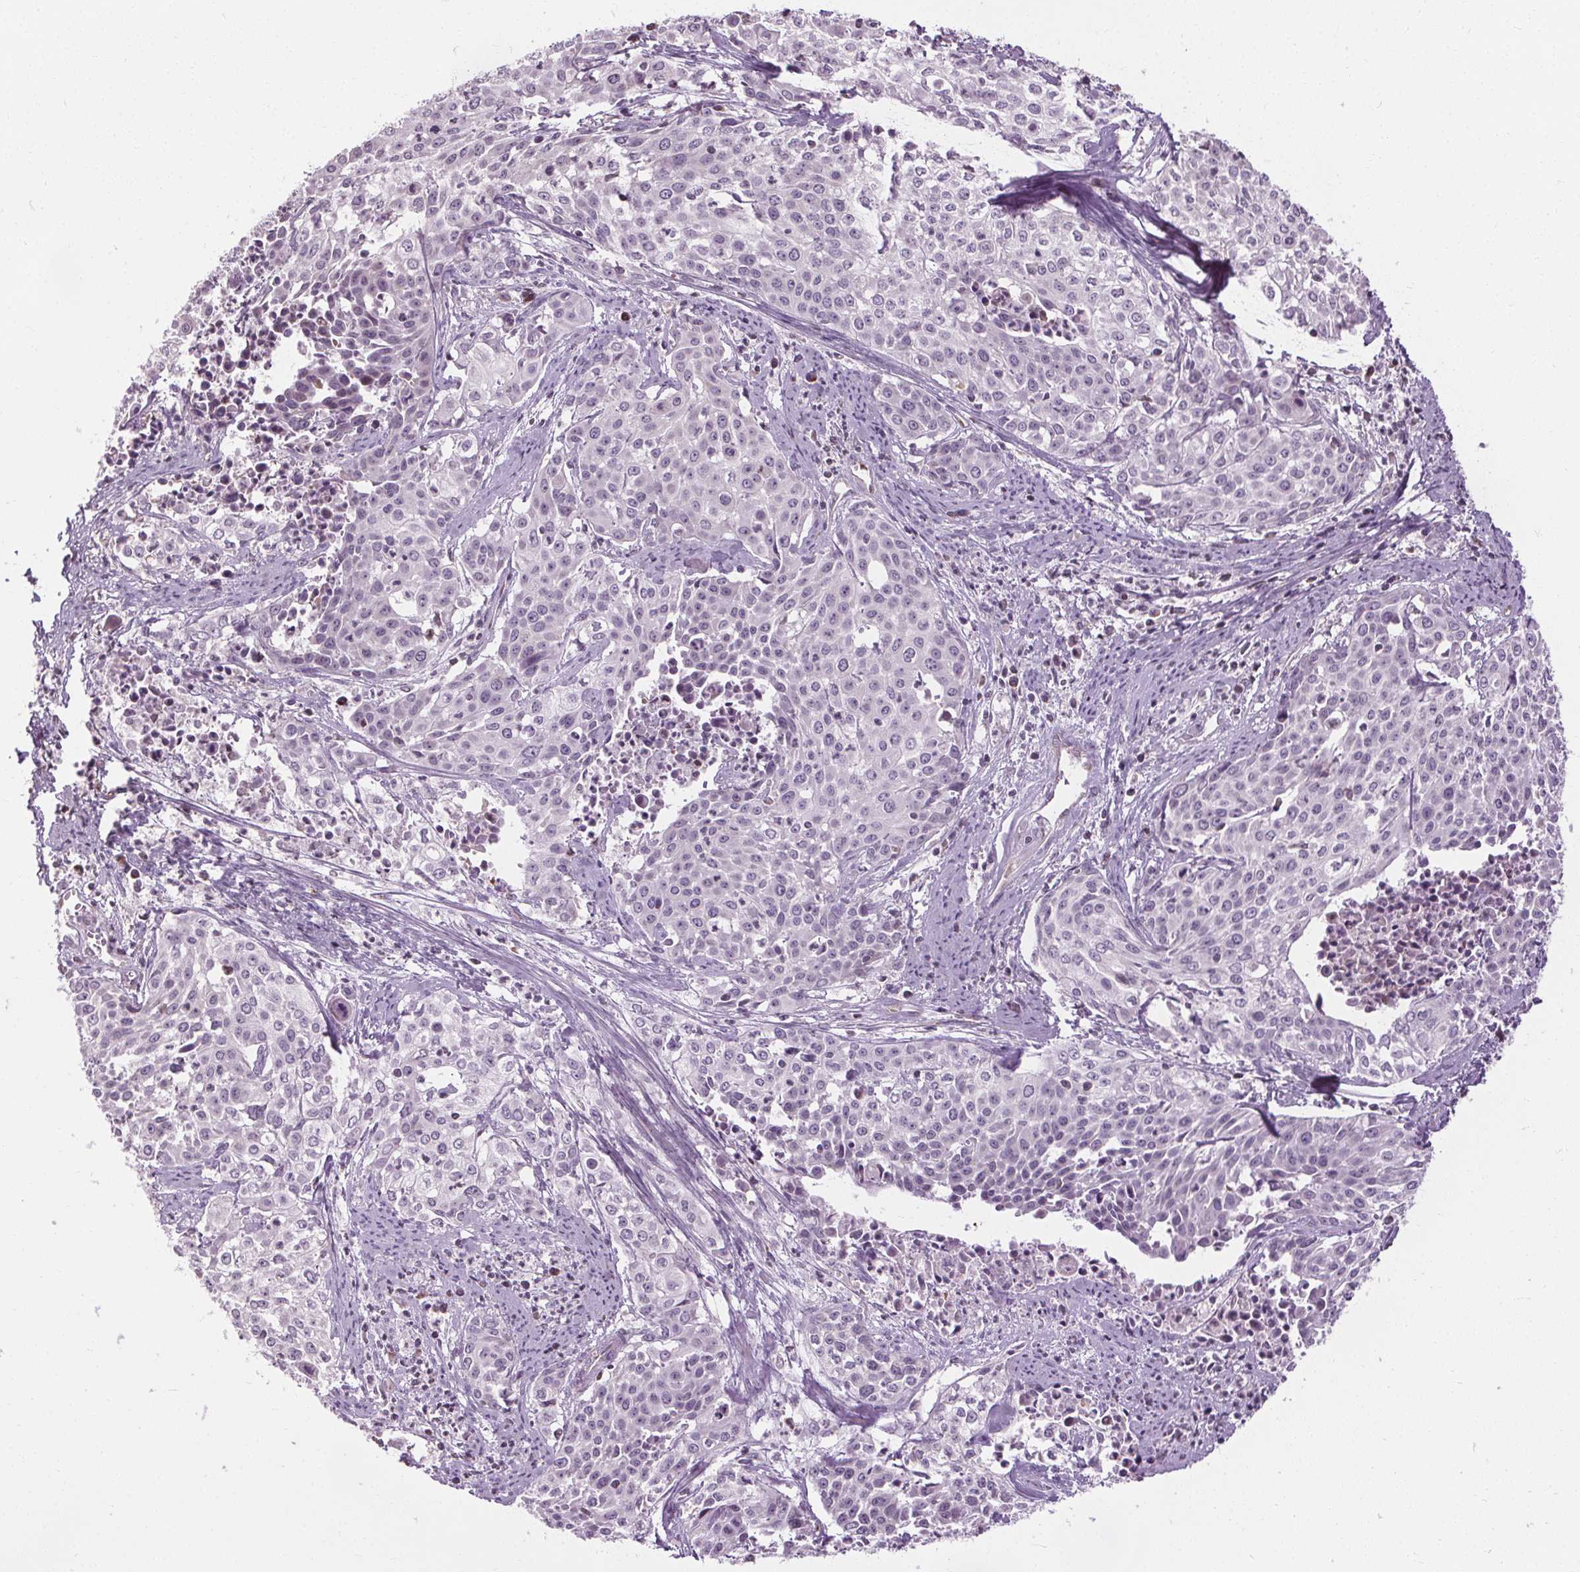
{"staining": {"intensity": "negative", "quantity": "none", "location": "none"}, "tissue": "cervical cancer", "cell_type": "Tumor cells", "image_type": "cancer", "snomed": [{"axis": "morphology", "description": "Squamous cell carcinoma, NOS"}, {"axis": "topography", "description": "Cervix"}], "caption": "Histopathology image shows no protein expression in tumor cells of cervical squamous cell carcinoma tissue. (DAB IHC with hematoxylin counter stain).", "gene": "LFNG", "patient": {"sex": "female", "age": 39}}